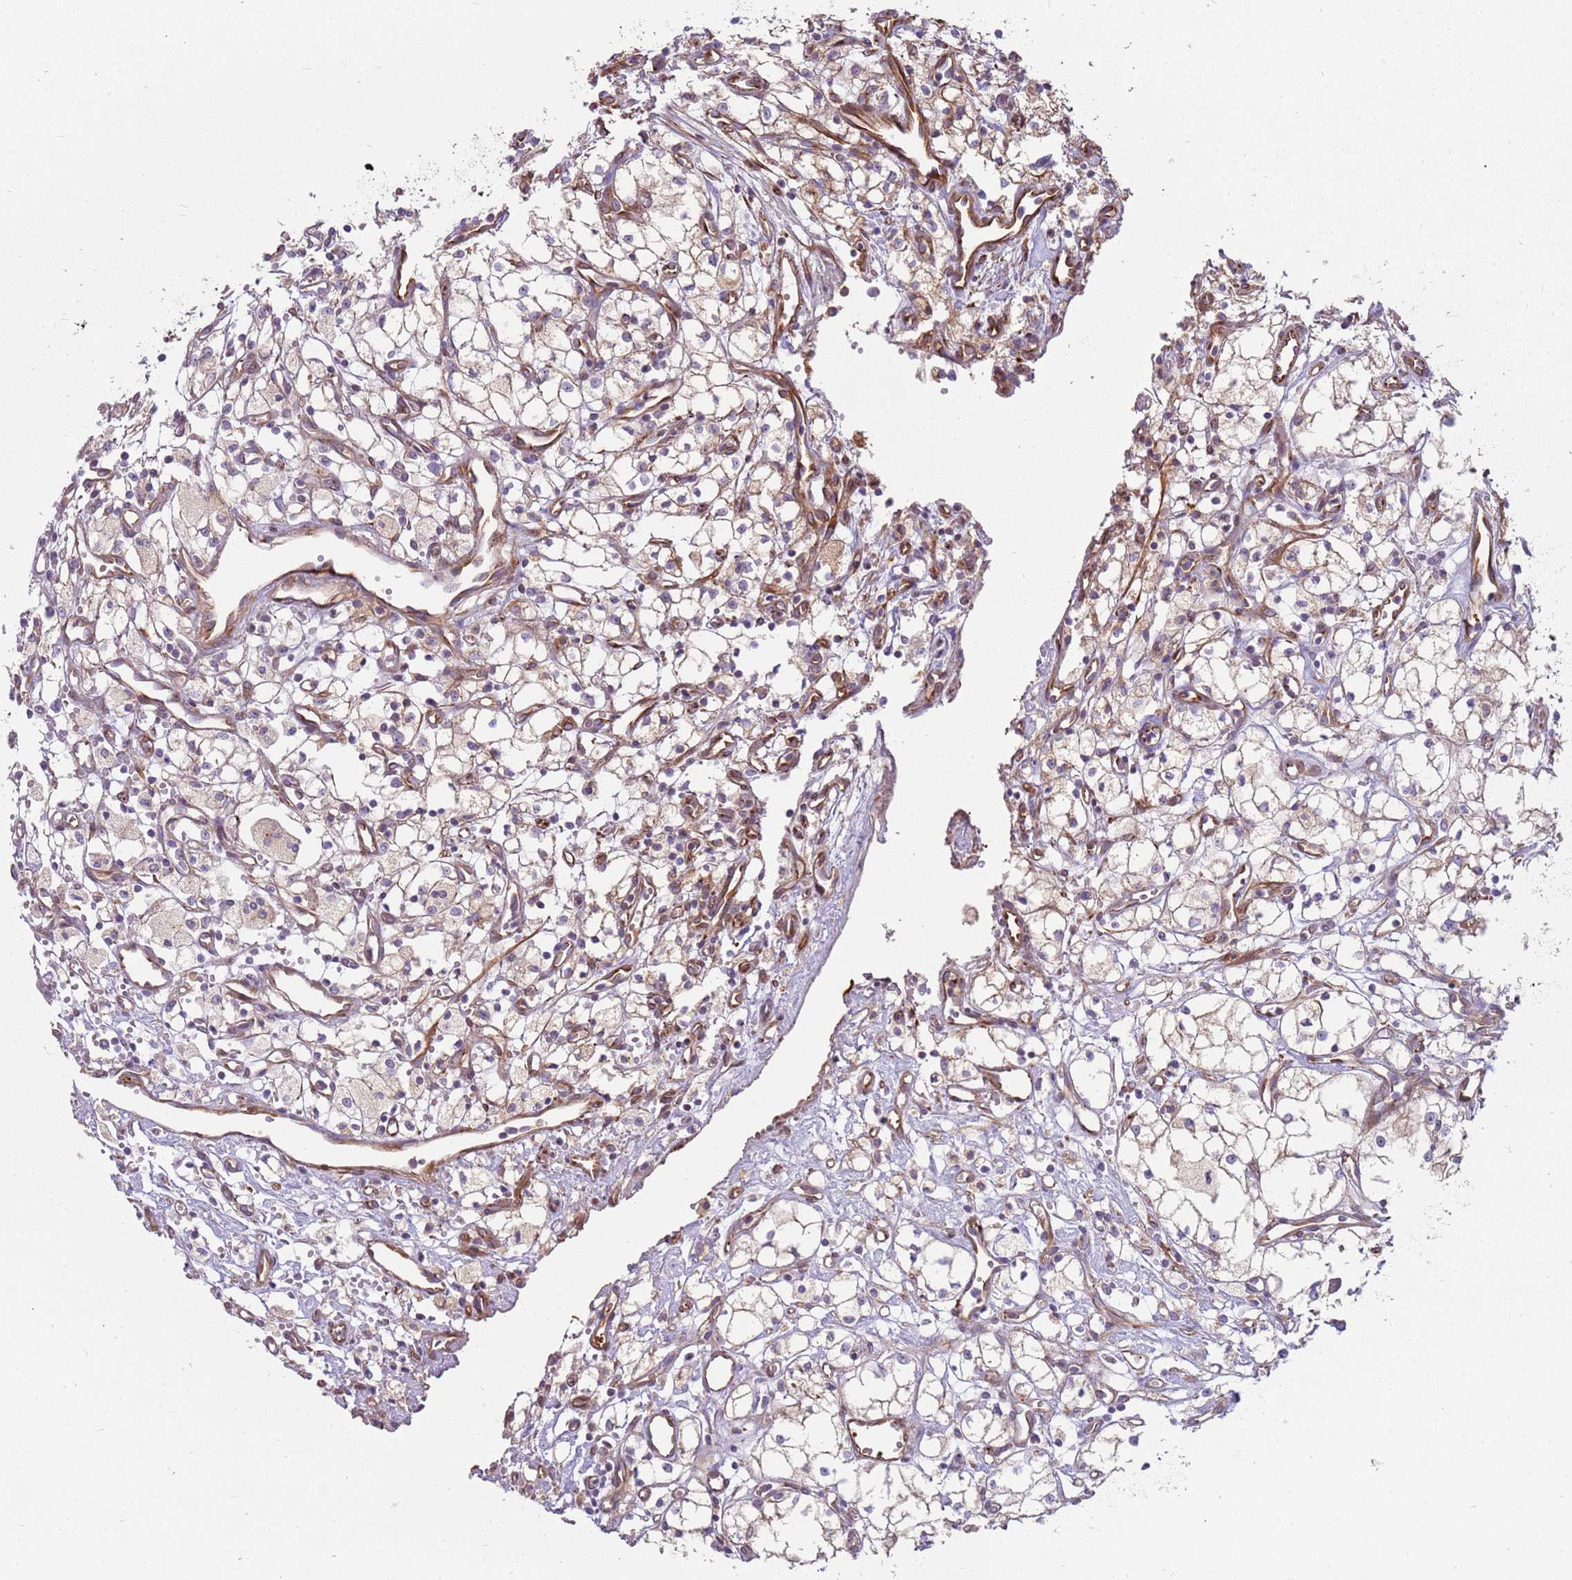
{"staining": {"intensity": "weak", "quantity": ">75%", "location": "cytoplasmic/membranous"}, "tissue": "renal cancer", "cell_type": "Tumor cells", "image_type": "cancer", "snomed": [{"axis": "morphology", "description": "Adenocarcinoma, NOS"}, {"axis": "topography", "description": "Kidney"}], "caption": "Immunohistochemical staining of renal cancer reveals low levels of weak cytoplasmic/membranous staining in approximately >75% of tumor cells.", "gene": "EMC1", "patient": {"sex": "male", "age": 59}}